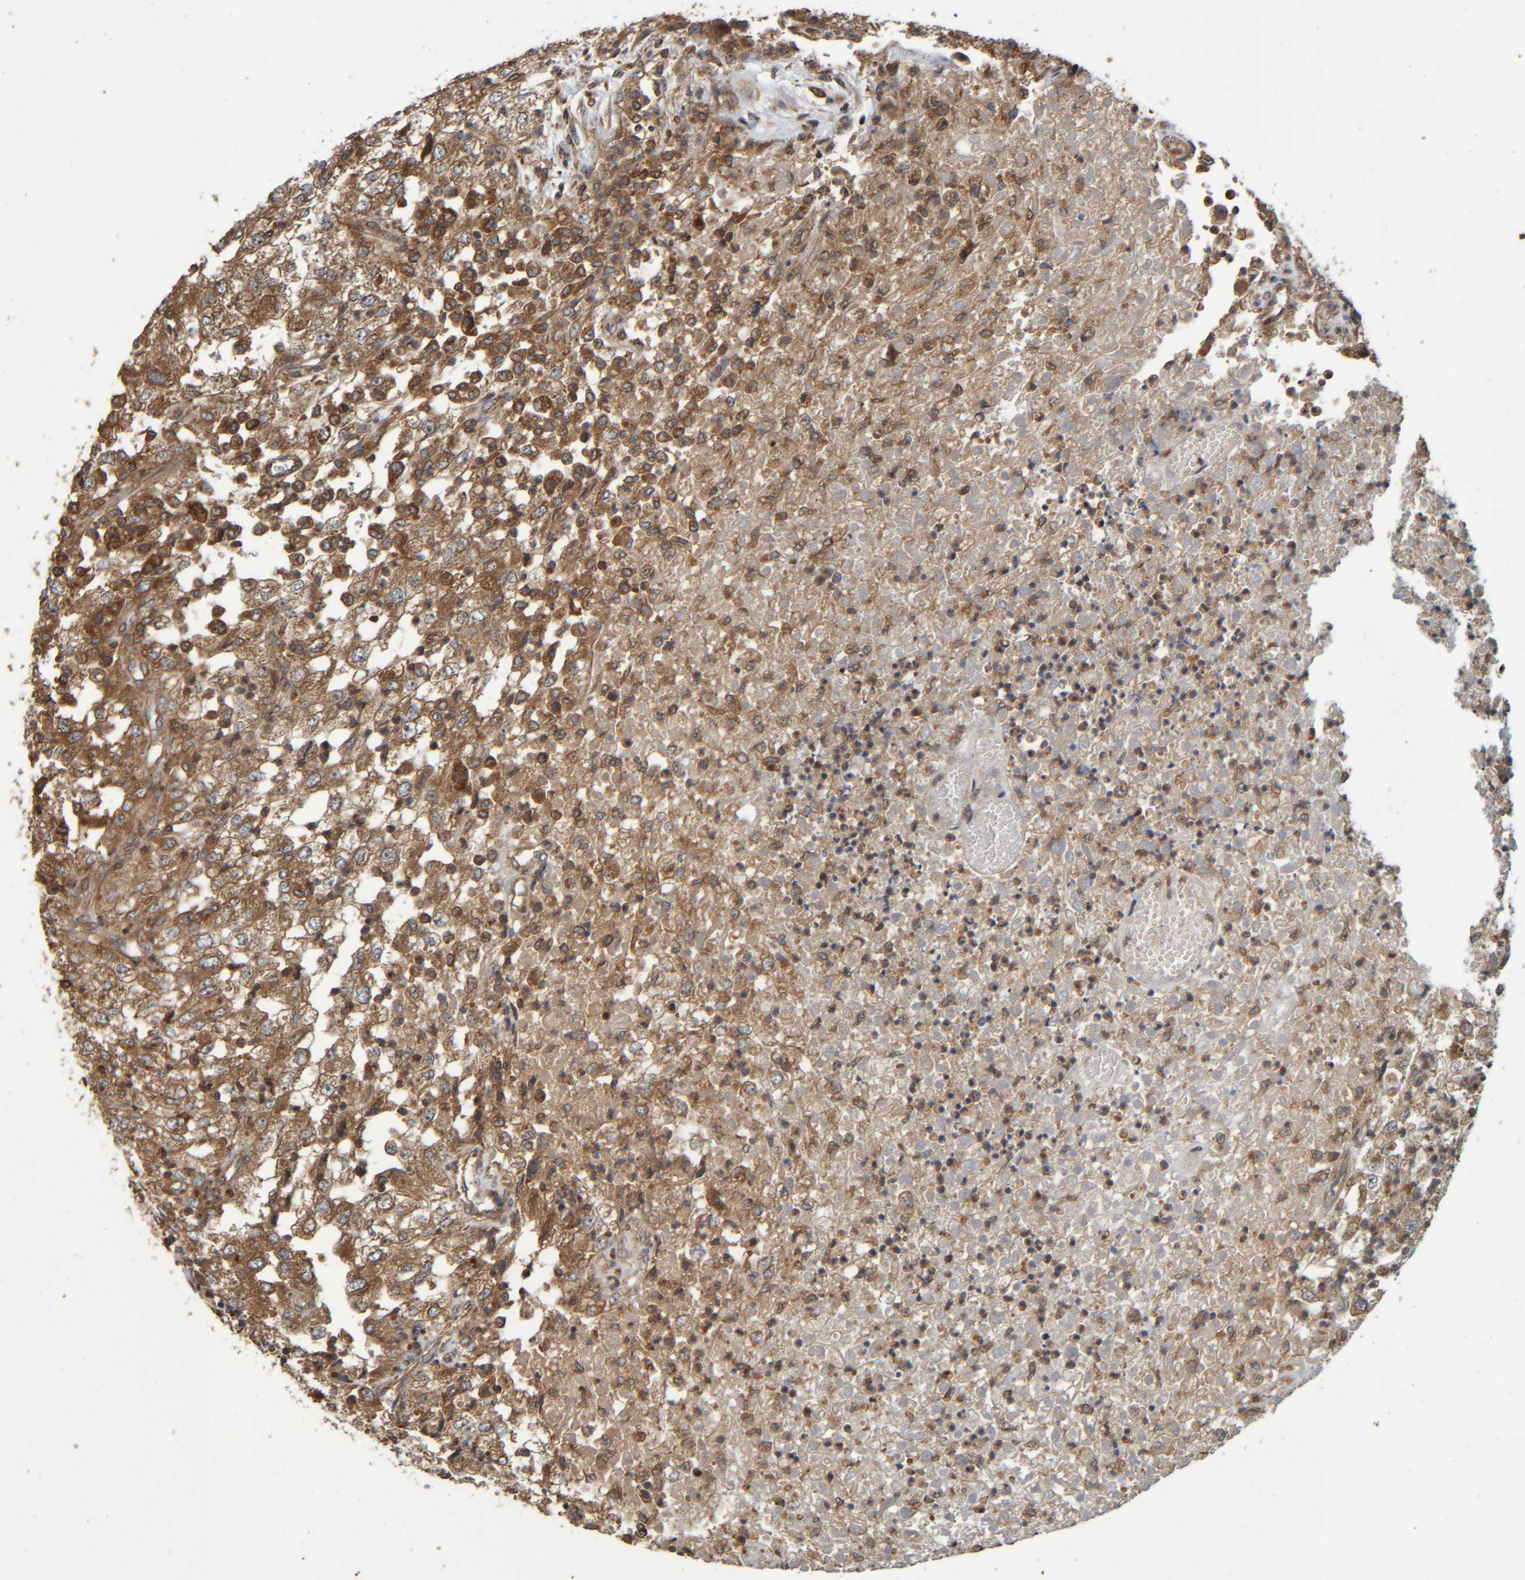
{"staining": {"intensity": "moderate", "quantity": ">75%", "location": "cytoplasmic/membranous"}, "tissue": "renal cancer", "cell_type": "Tumor cells", "image_type": "cancer", "snomed": [{"axis": "morphology", "description": "Adenocarcinoma, NOS"}, {"axis": "topography", "description": "Kidney"}], "caption": "This is an image of immunohistochemistry (IHC) staining of adenocarcinoma (renal), which shows moderate expression in the cytoplasmic/membranous of tumor cells.", "gene": "CCDC57", "patient": {"sex": "female", "age": 54}}